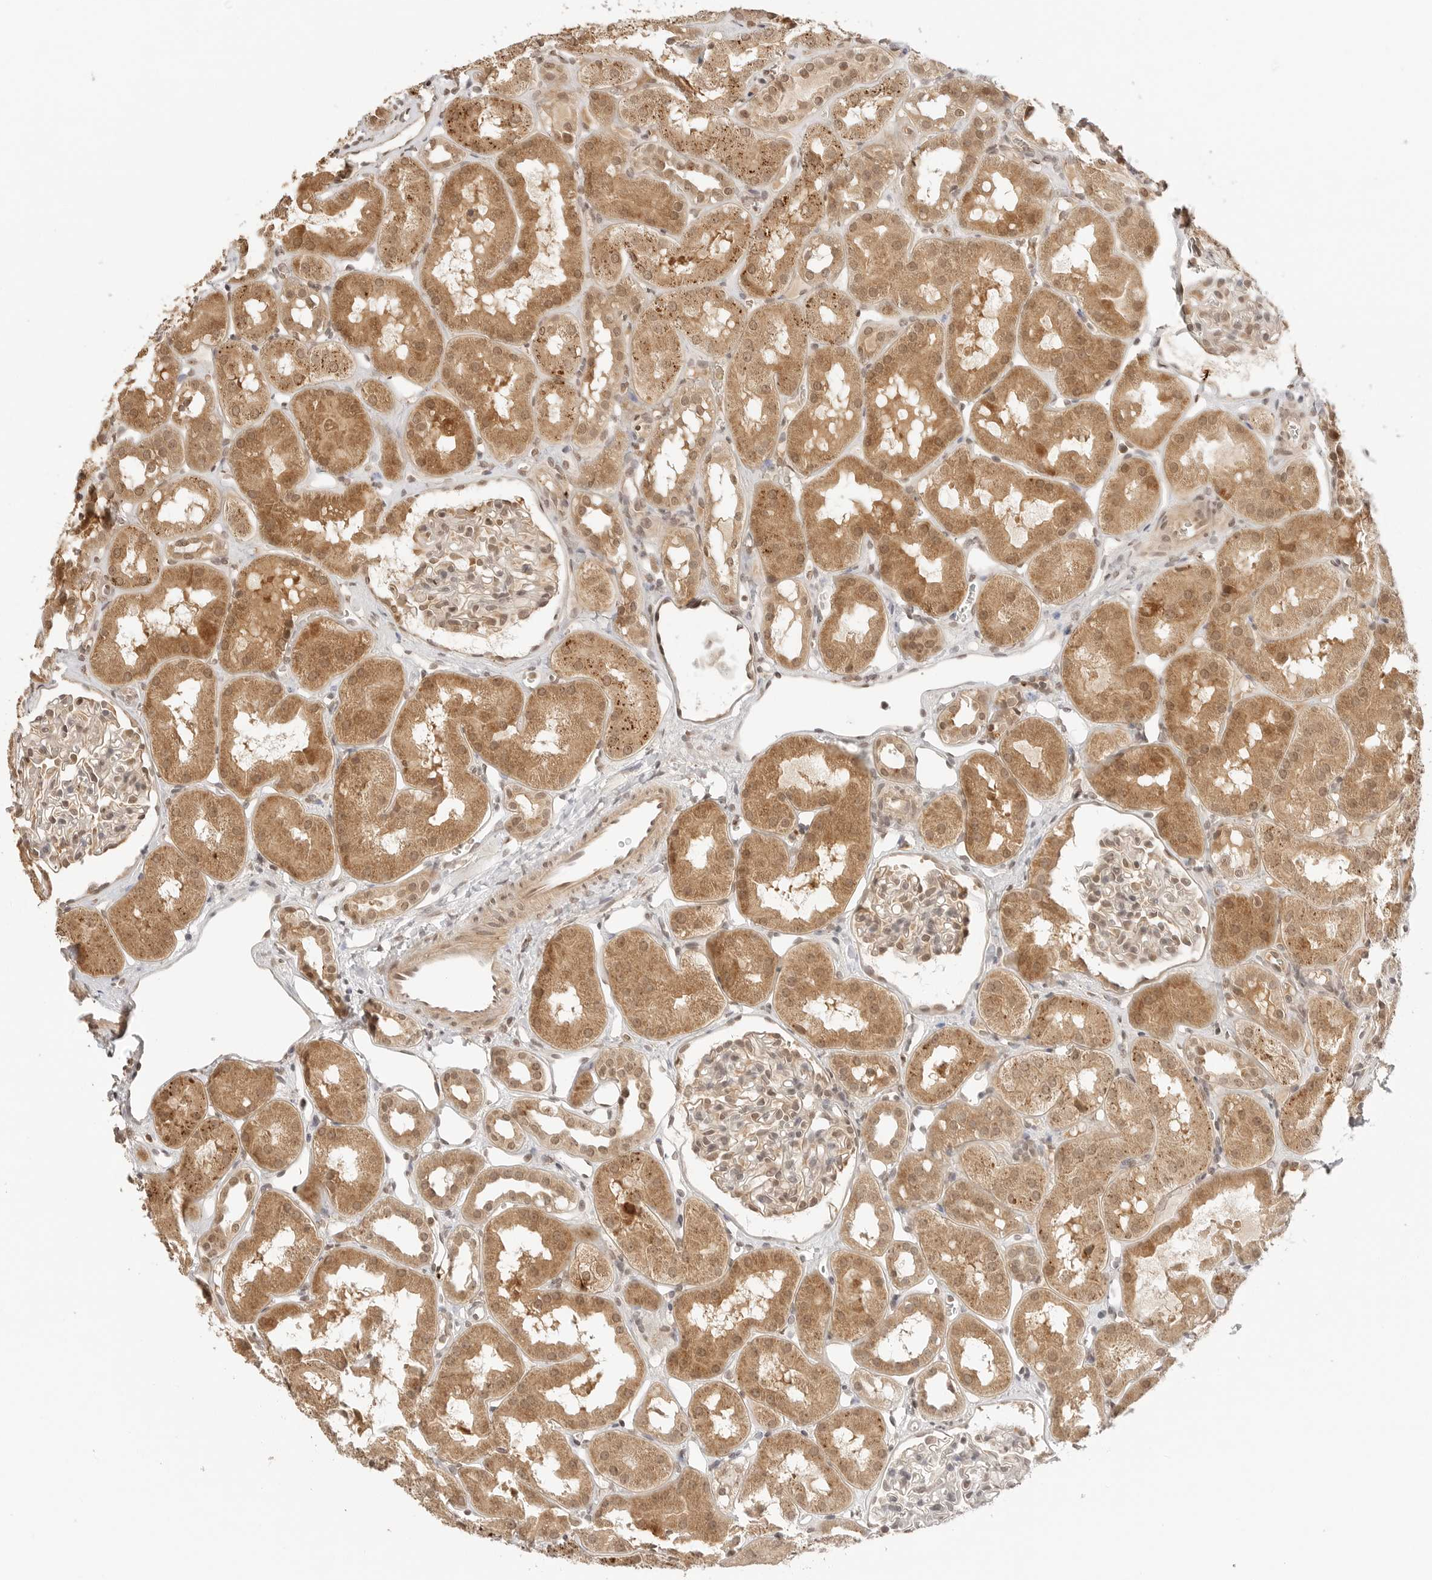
{"staining": {"intensity": "moderate", "quantity": "25%-75%", "location": "nuclear"}, "tissue": "kidney", "cell_type": "Cells in glomeruli", "image_type": "normal", "snomed": [{"axis": "morphology", "description": "Normal tissue, NOS"}, {"axis": "topography", "description": "Kidney"}], "caption": "High-power microscopy captured an IHC image of benign kidney, revealing moderate nuclear positivity in about 25%-75% of cells in glomeruli.", "gene": "GPR34", "patient": {"sex": "male", "age": 16}}